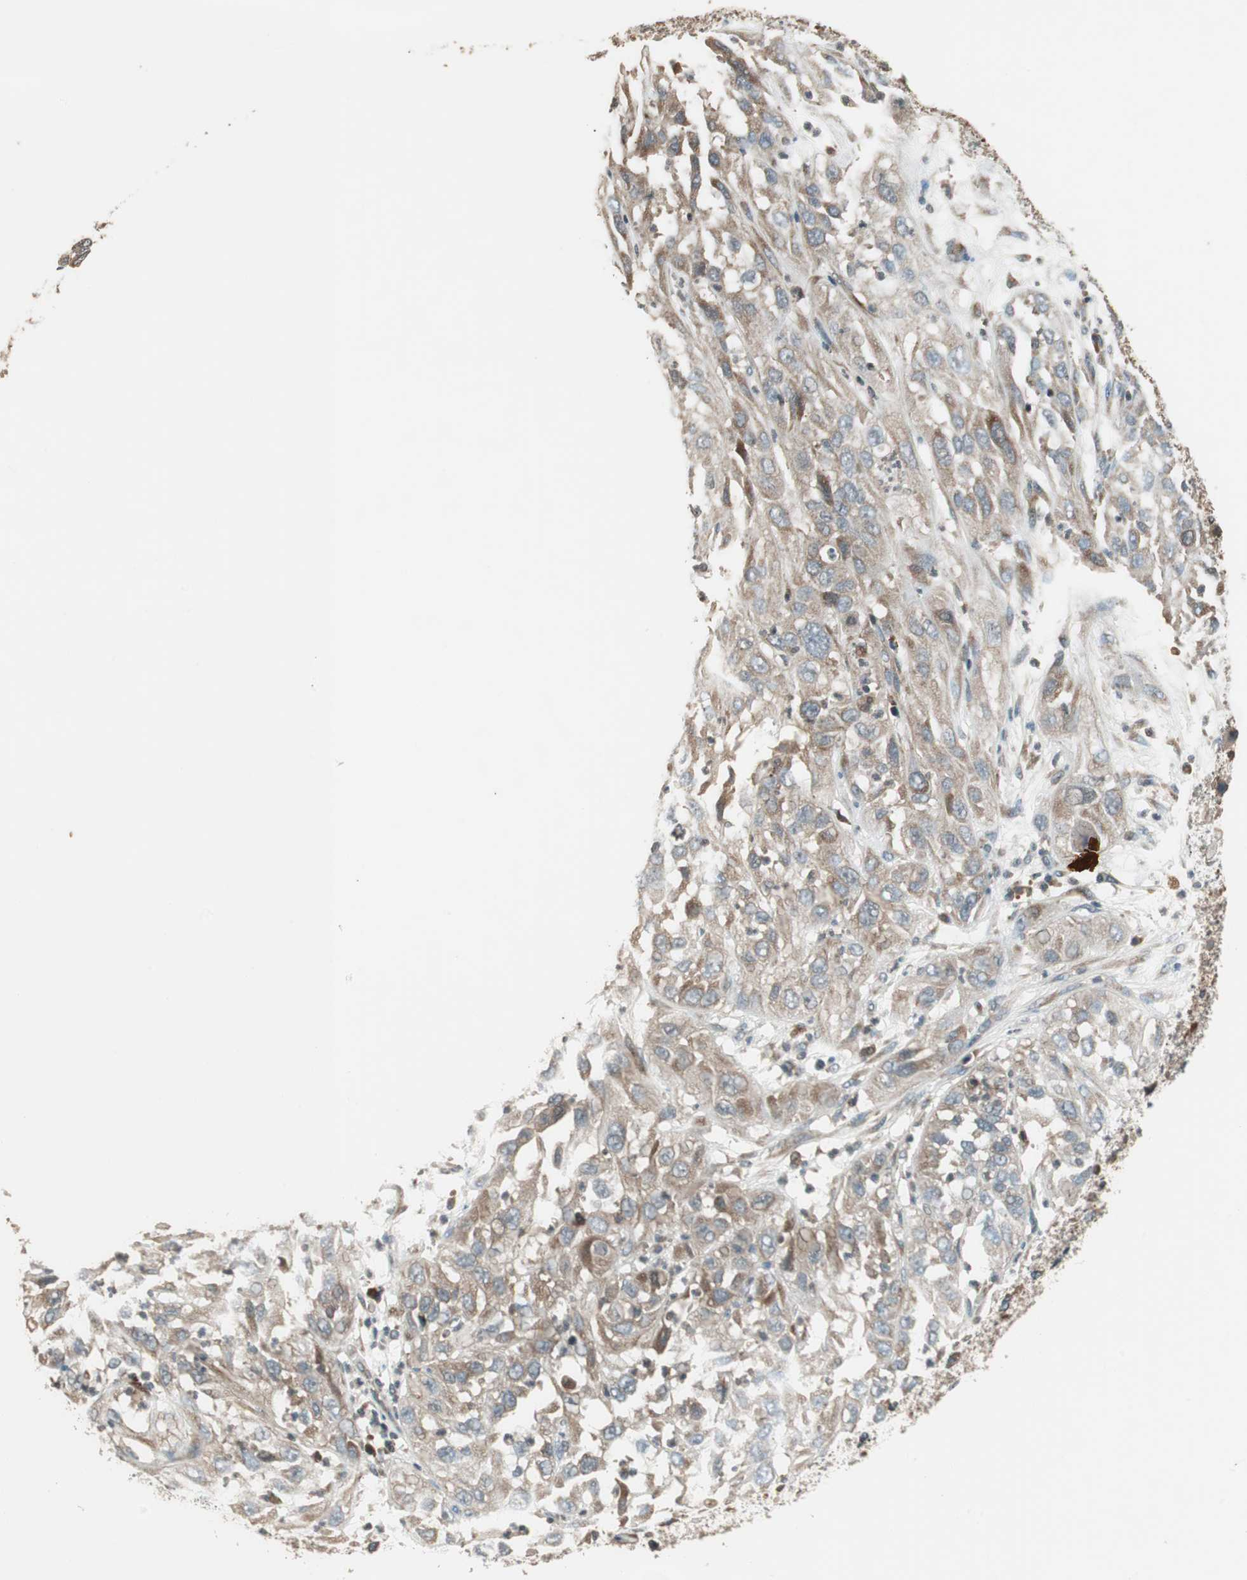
{"staining": {"intensity": "weak", "quantity": ">75%", "location": "cytoplasmic/membranous"}, "tissue": "cervical cancer", "cell_type": "Tumor cells", "image_type": "cancer", "snomed": [{"axis": "morphology", "description": "Squamous cell carcinoma, NOS"}, {"axis": "topography", "description": "Cervix"}], "caption": "Squamous cell carcinoma (cervical) stained with a brown dye shows weak cytoplasmic/membranous positive positivity in approximately >75% of tumor cells.", "gene": "SFRP1", "patient": {"sex": "female", "age": 32}}